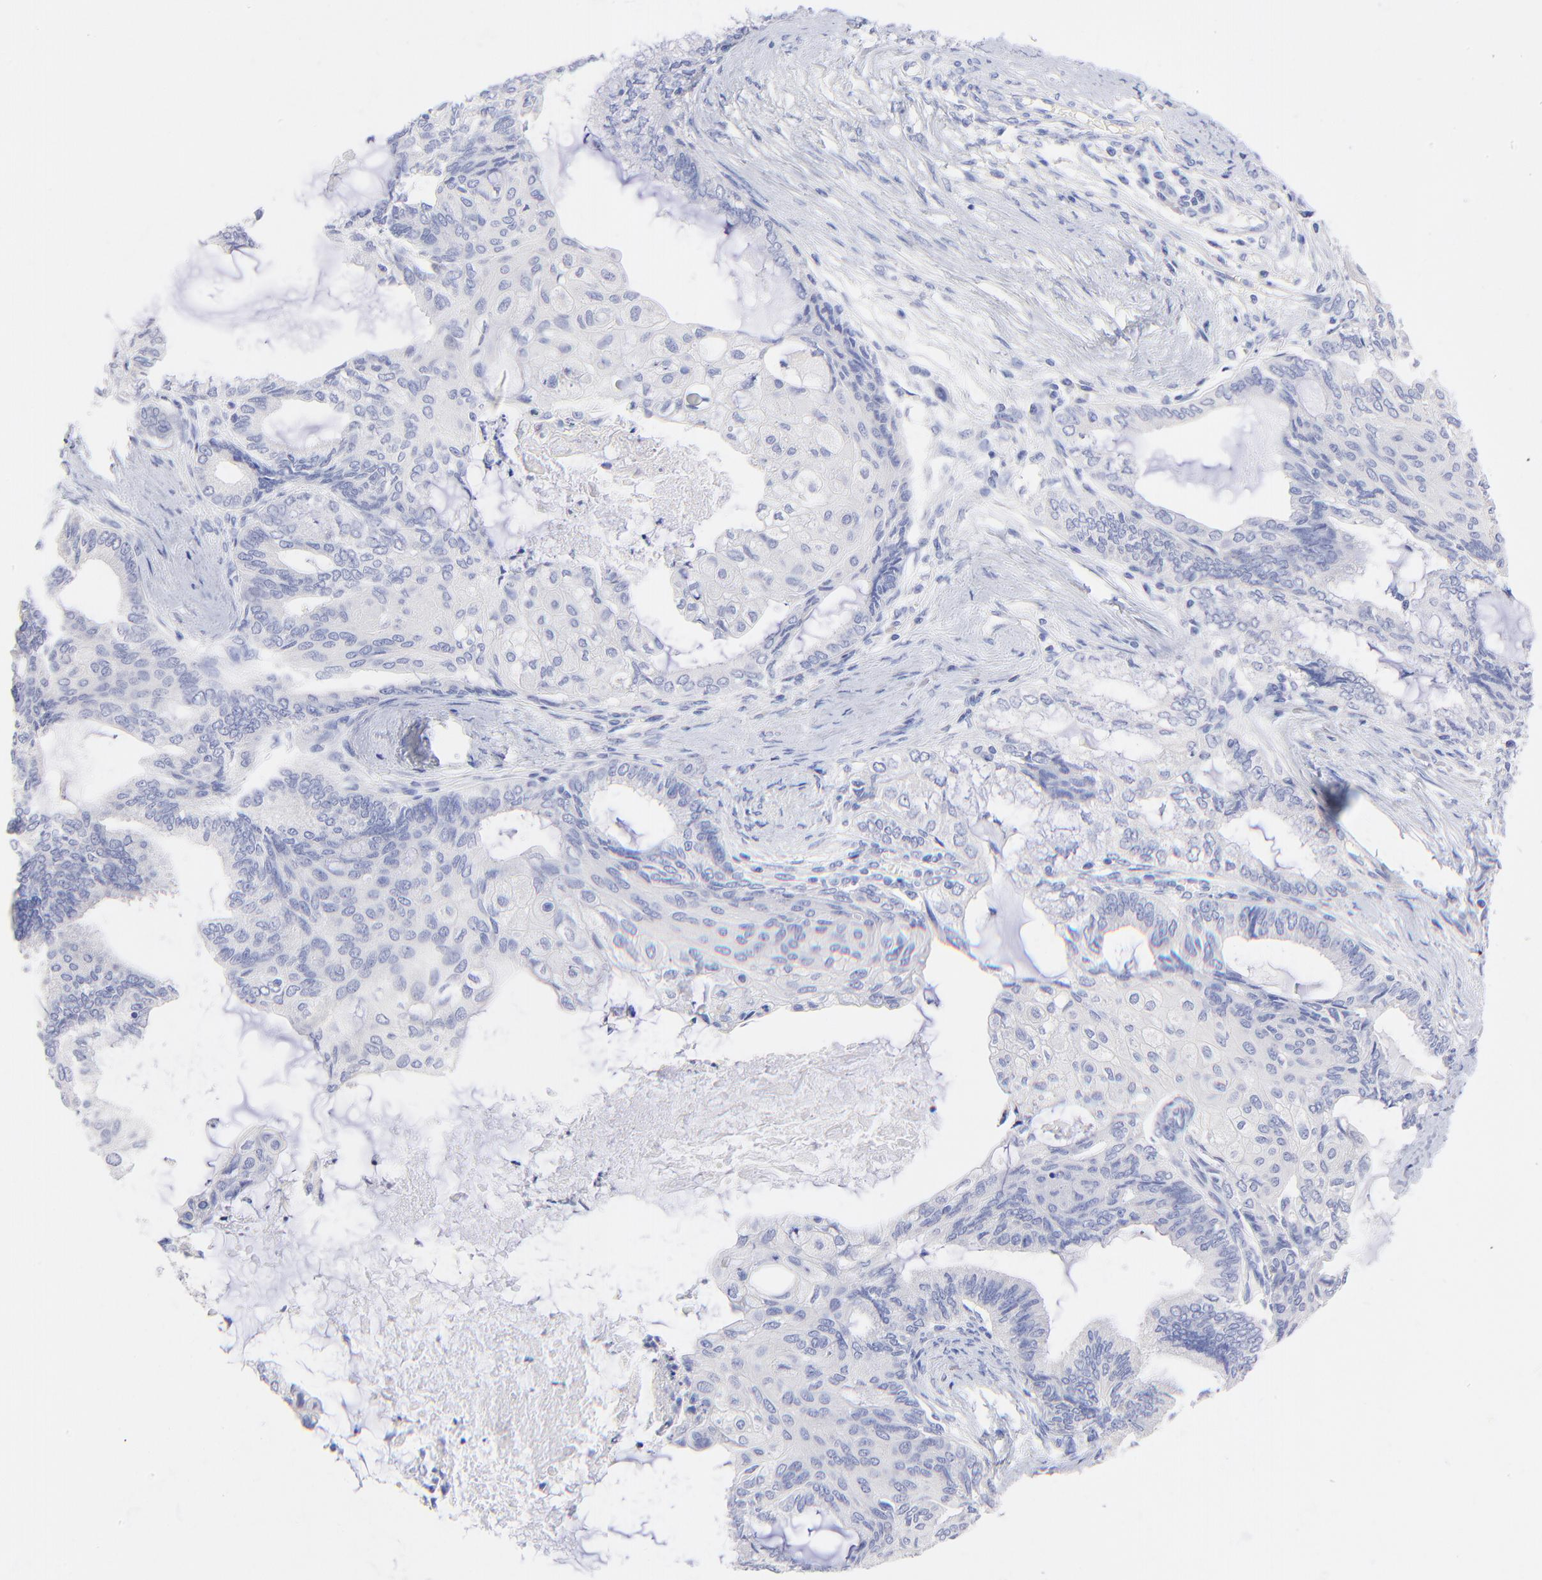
{"staining": {"intensity": "negative", "quantity": "none", "location": "none"}, "tissue": "endometrial cancer", "cell_type": "Tumor cells", "image_type": "cancer", "snomed": [{"axis": "morphology", "description": "Adenocarcinoma, NOS"}, {"axis": "topography", "description": "Endometrium"}], "caption": "Endometrial cancer stained for a protein using IHC exhibits no positivity tumor cells.", "gene": "RAB3A", "patient": {"sex": "female", "age": 79}}